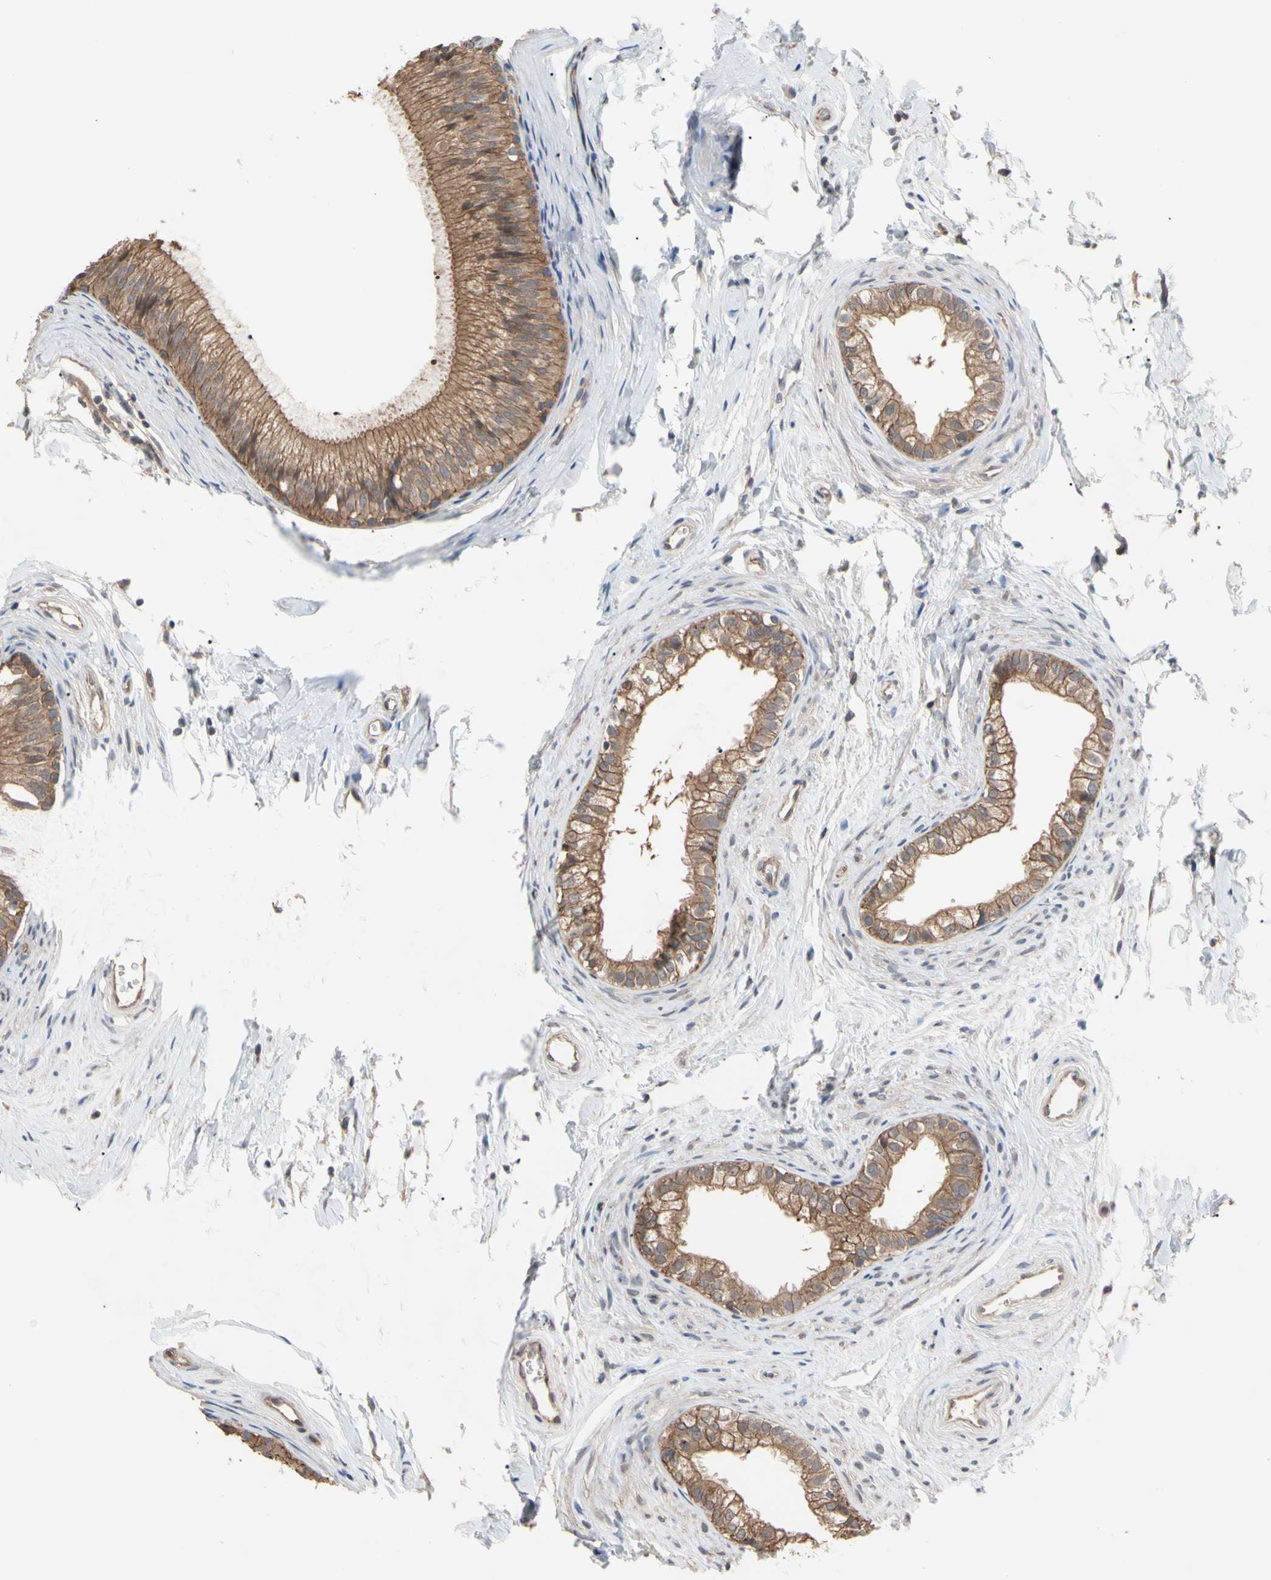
{"staining": {"intensity": "moderate", "quantity": ">75%", "location": "cytoplasmic/membranous"}, "tissue": "epididymis", "cell_type": "Glandular cells", "image_type": "normal", "snomed": [{"axis": "morphology", "description": "Normal tissue, NOS"}, {"axis": "topography", "description": "Epididymis"}], "caption": "Glandular cells exhibit medium levels of moderate cytoplasmic/membranous staining in approximately >75% of cells in unremarkable epididymis.", "gene": "DPP8", "patient": {"sex": "male", "age": 56}}